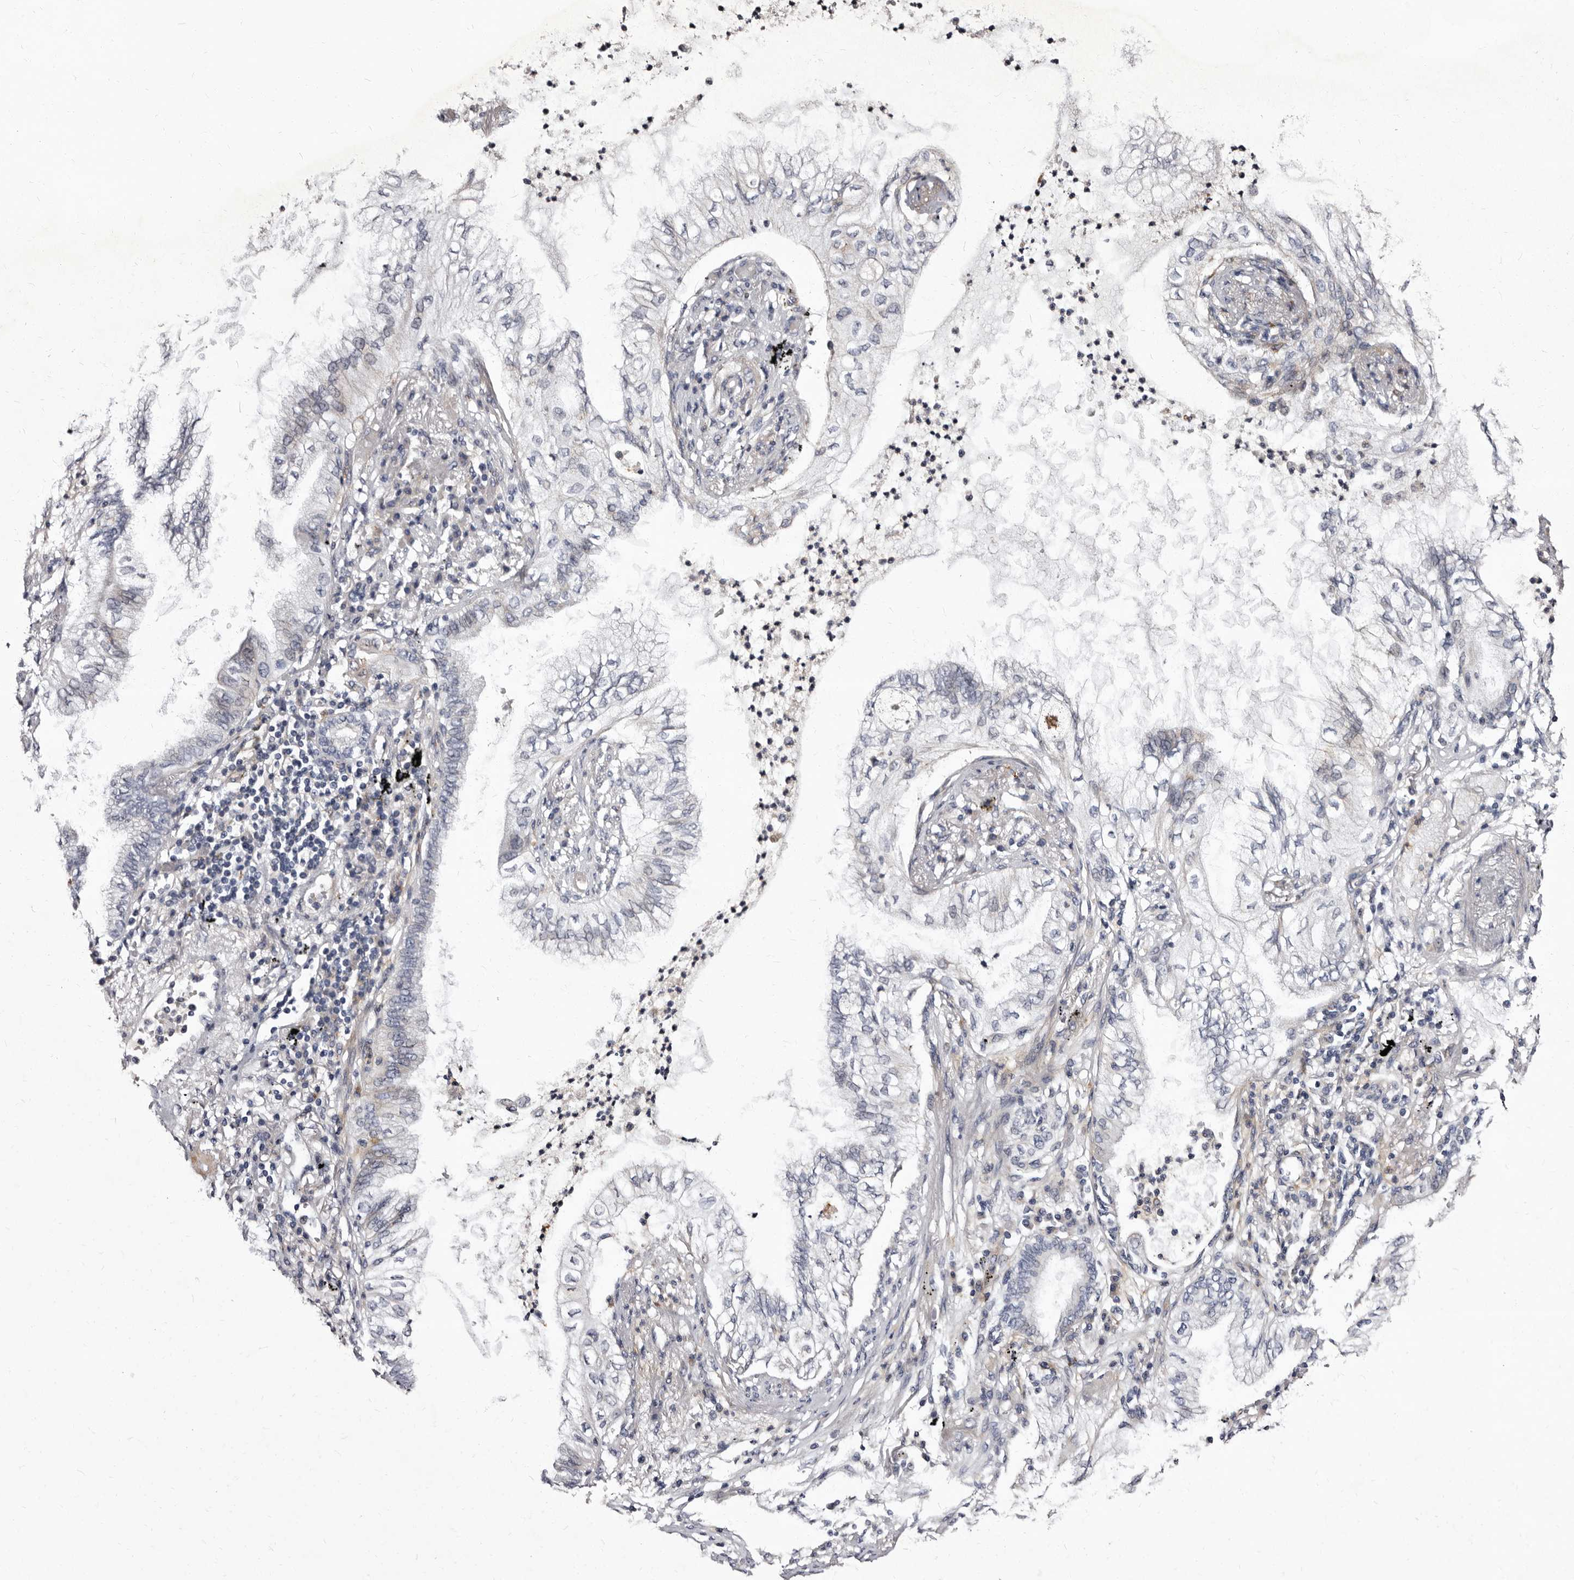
{"staining": {"intensity": "negative", "quantity": "none", "location": "none"}, "tissue": "lung cancer", "cell_type": "Tumor cells", "image_type": "cancer", "snomed": [{"axis": "morphology", "description": "Normal tissue, NOS"}, {"axis": "morphology", "description": "Adenocarcinoma, NOS"}, {"axis": "topography", "description": "Bronchus"}, {"axis": "topography", "description": "Lung"}], "caption": "The micrograph reveals no significant positivity in tumor cells of adenocarcinoma (lung).", "gene": "AUNIP", "patient": {"sex": "female", "age": 70}}